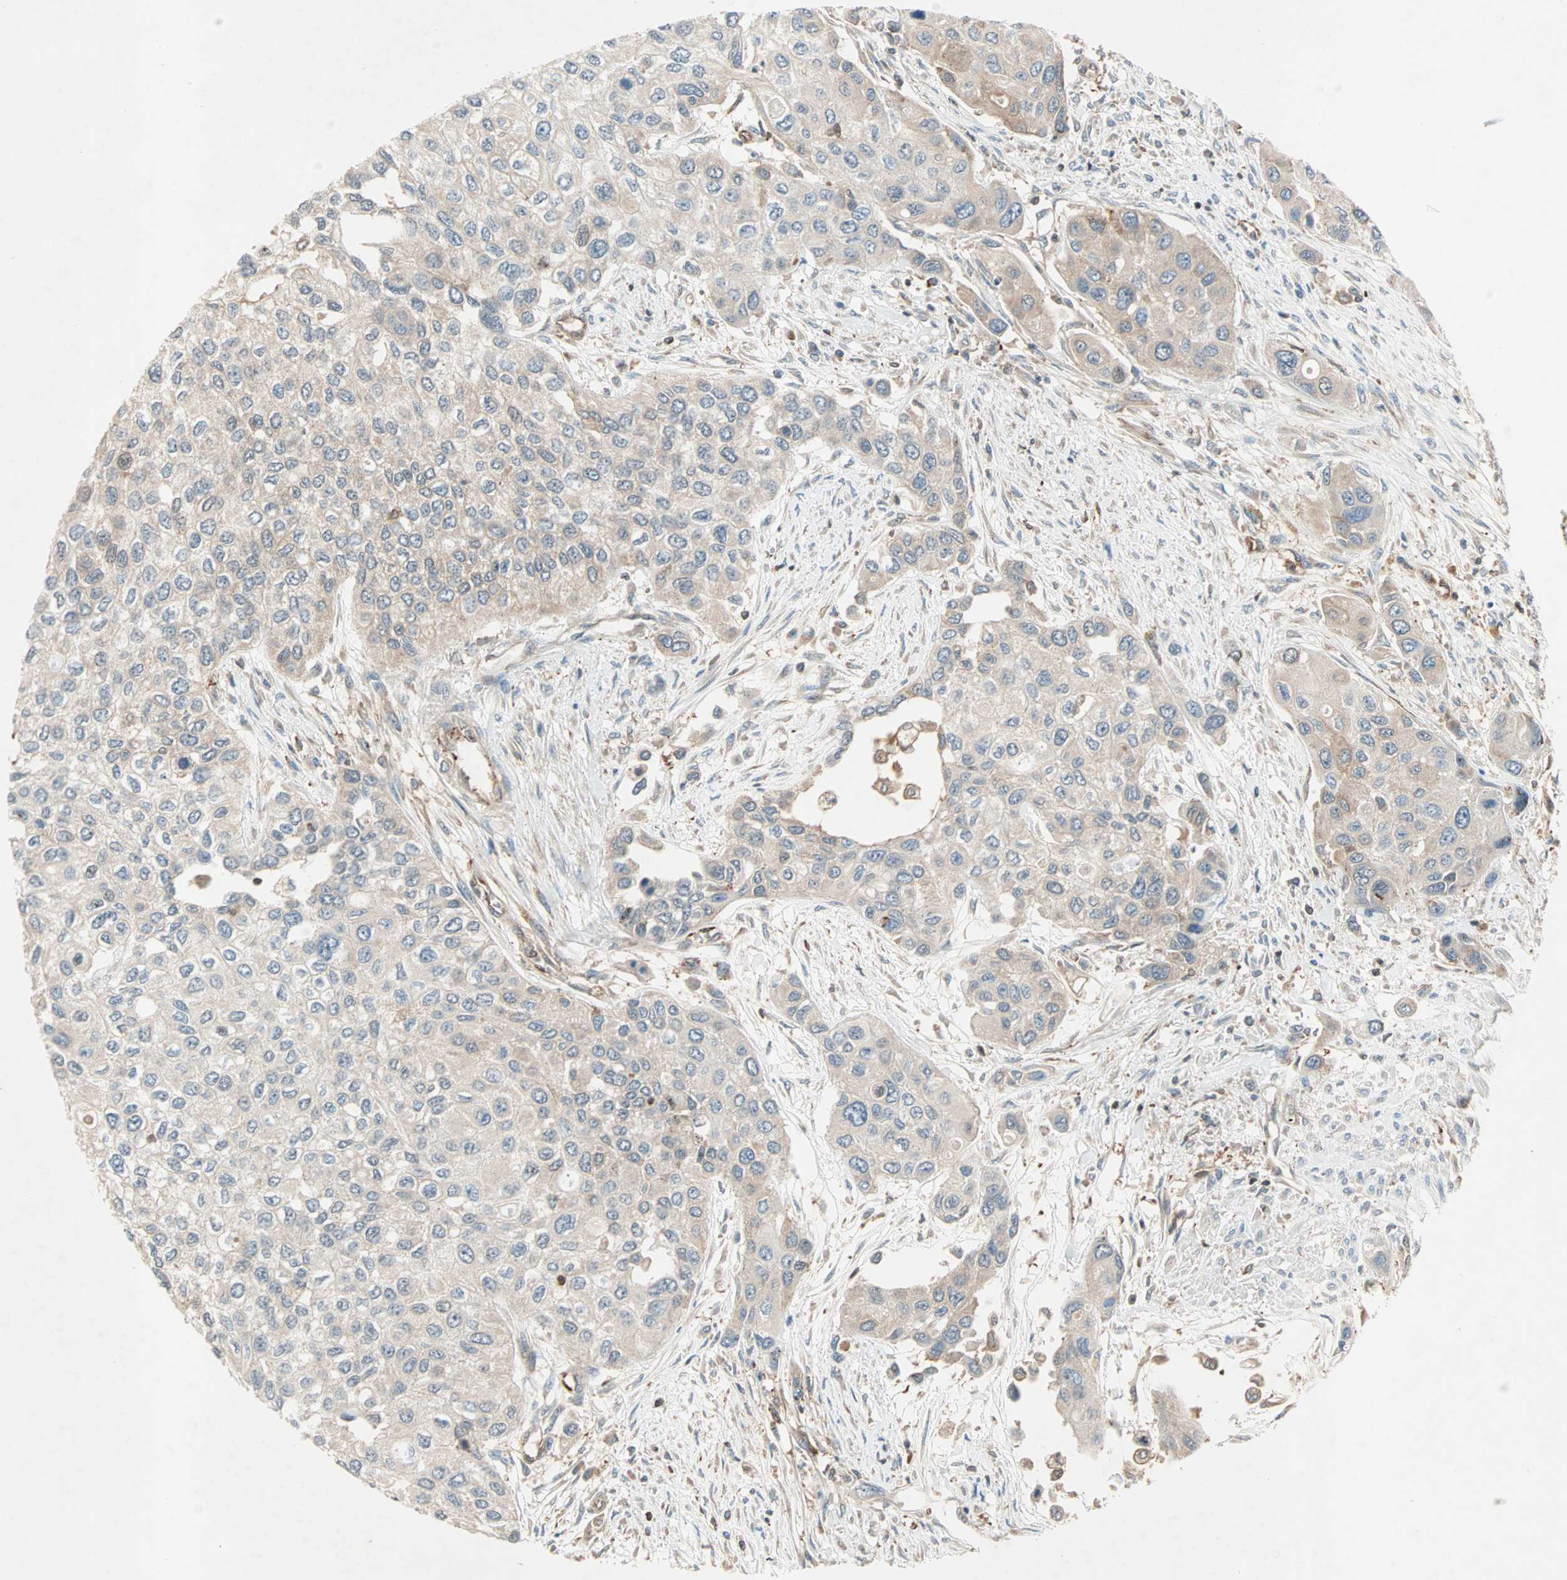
{"staining": {"intensity": "weak", "quantity": ">75%", "location": "cytoplasmic/membranous"}, "tissue": "urothelial cancer", "cell_type": "Tumor cells", "image_type": "cancer", "snomed": [{"axis": "morphology", "description": "Urothelial carcinoma, High grade"}, {"axis": "topography", "description": "Urinary bladder"}], "caption": "Immunohistochemistry (IHC) (DAB (3,3'-diaminobenzidine)) staining of human urothelial carcinoma (high-grade) demonstrates weak cytoplasmic/membranous protein staining in about >75% of tumor cells.", "gene": "TEC", "patient": {"sex": "female", "age": 56}}